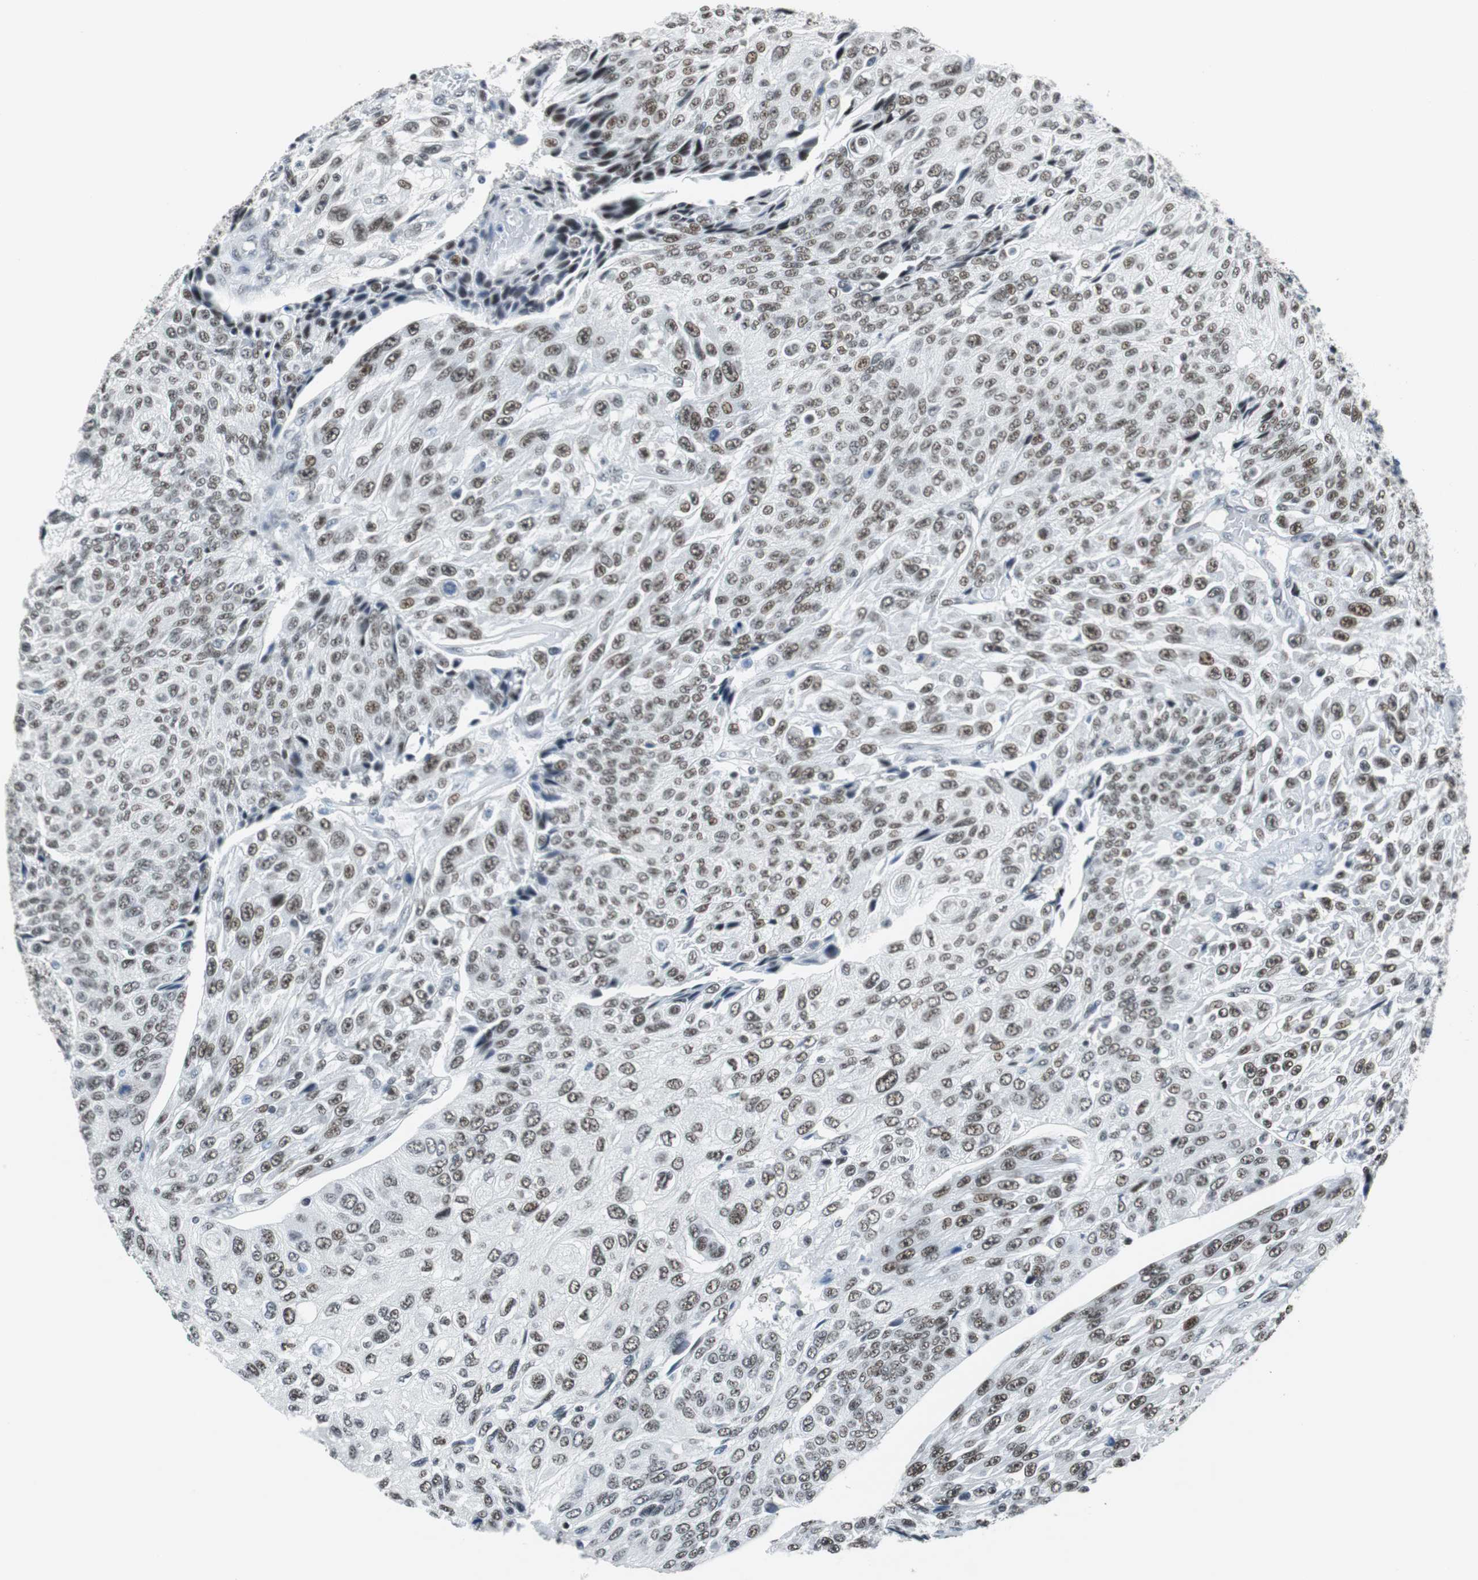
{"staining": {"intensity": "moderate", "quantity": "25%-75%", "location": "nuclear"}, "tissue": "urothelial cancer", "cell_type": "Tumor cells", "image_type": "cancer", "snomed": [{"axis": "morphology", "description": "Urothelial carcinoma, High grade"}, {"axis": "topography", "description": "Urinary bladder"}], "caption": "Immunohistochemical staining of human urothelial carcinoma (high-grade) demonstrates medium levels of moderate nuclear positivity in about 25%-75% of tumor cells. (IHC, brightfield microscopy, high magnification).", "gene": "HDAC3", "patient": {"sex": "male", "age": 66}}